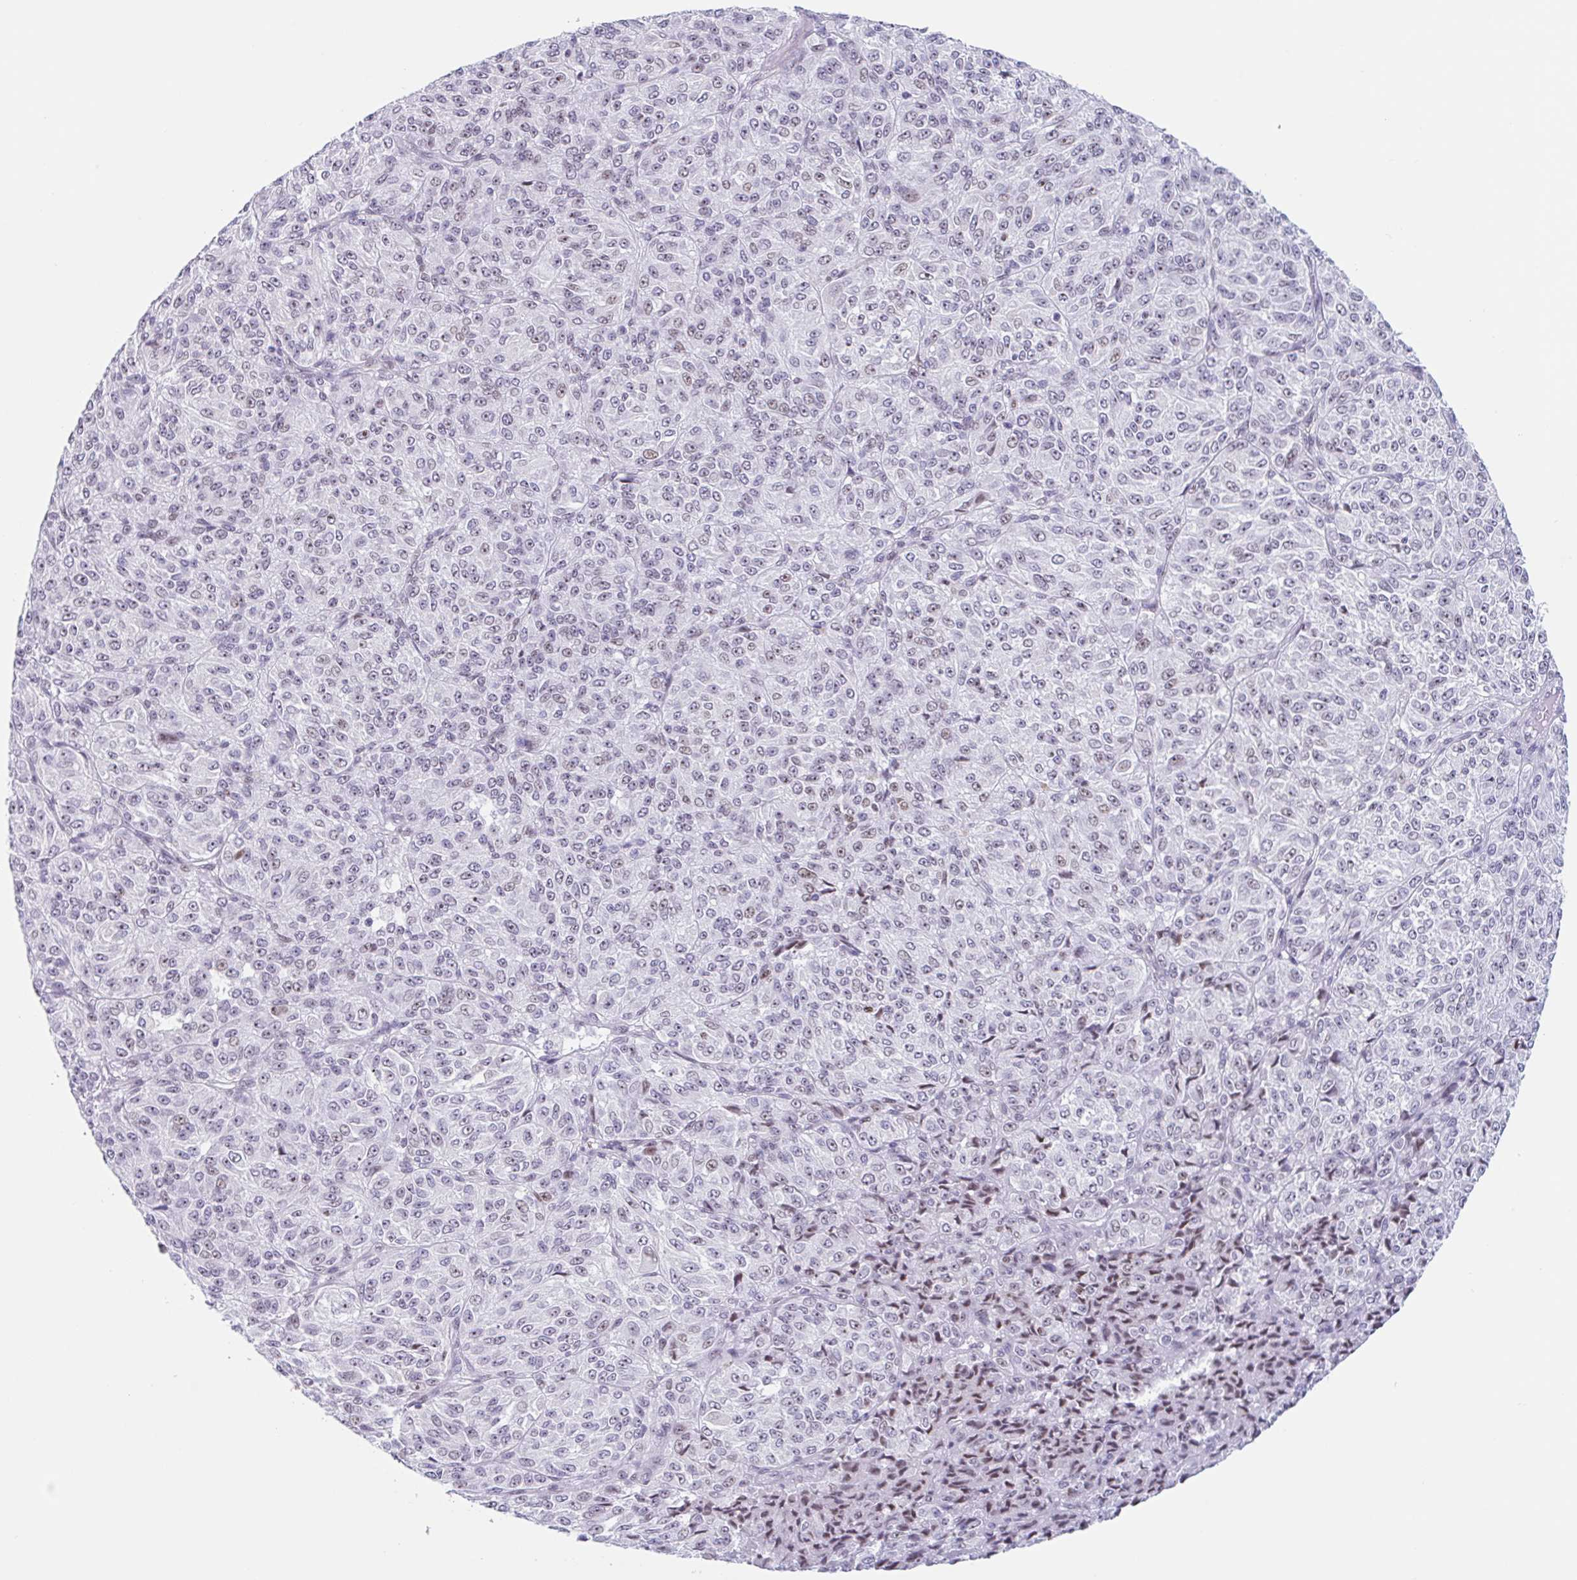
{"staining": {"intensity": "moderate", "quantity": "25%-75%", "location": "nuclear"}, "tissue": "melanoma", "cell_type": "Tumor cells", "image_type": "cancer", "snomed": [{"axis": "morphology", "description": "Malignant melanoma, Metastatic site"}, {"axis": "topography", "description": "Brain"}], "caption": "Human melanoma stained for a protein (brown) demonstrates moderate nuclear positive expression in approximately 25%-75% of tumor cells.", "gene": "LENG9", "patient": {"sex": "female", "age": 56}}